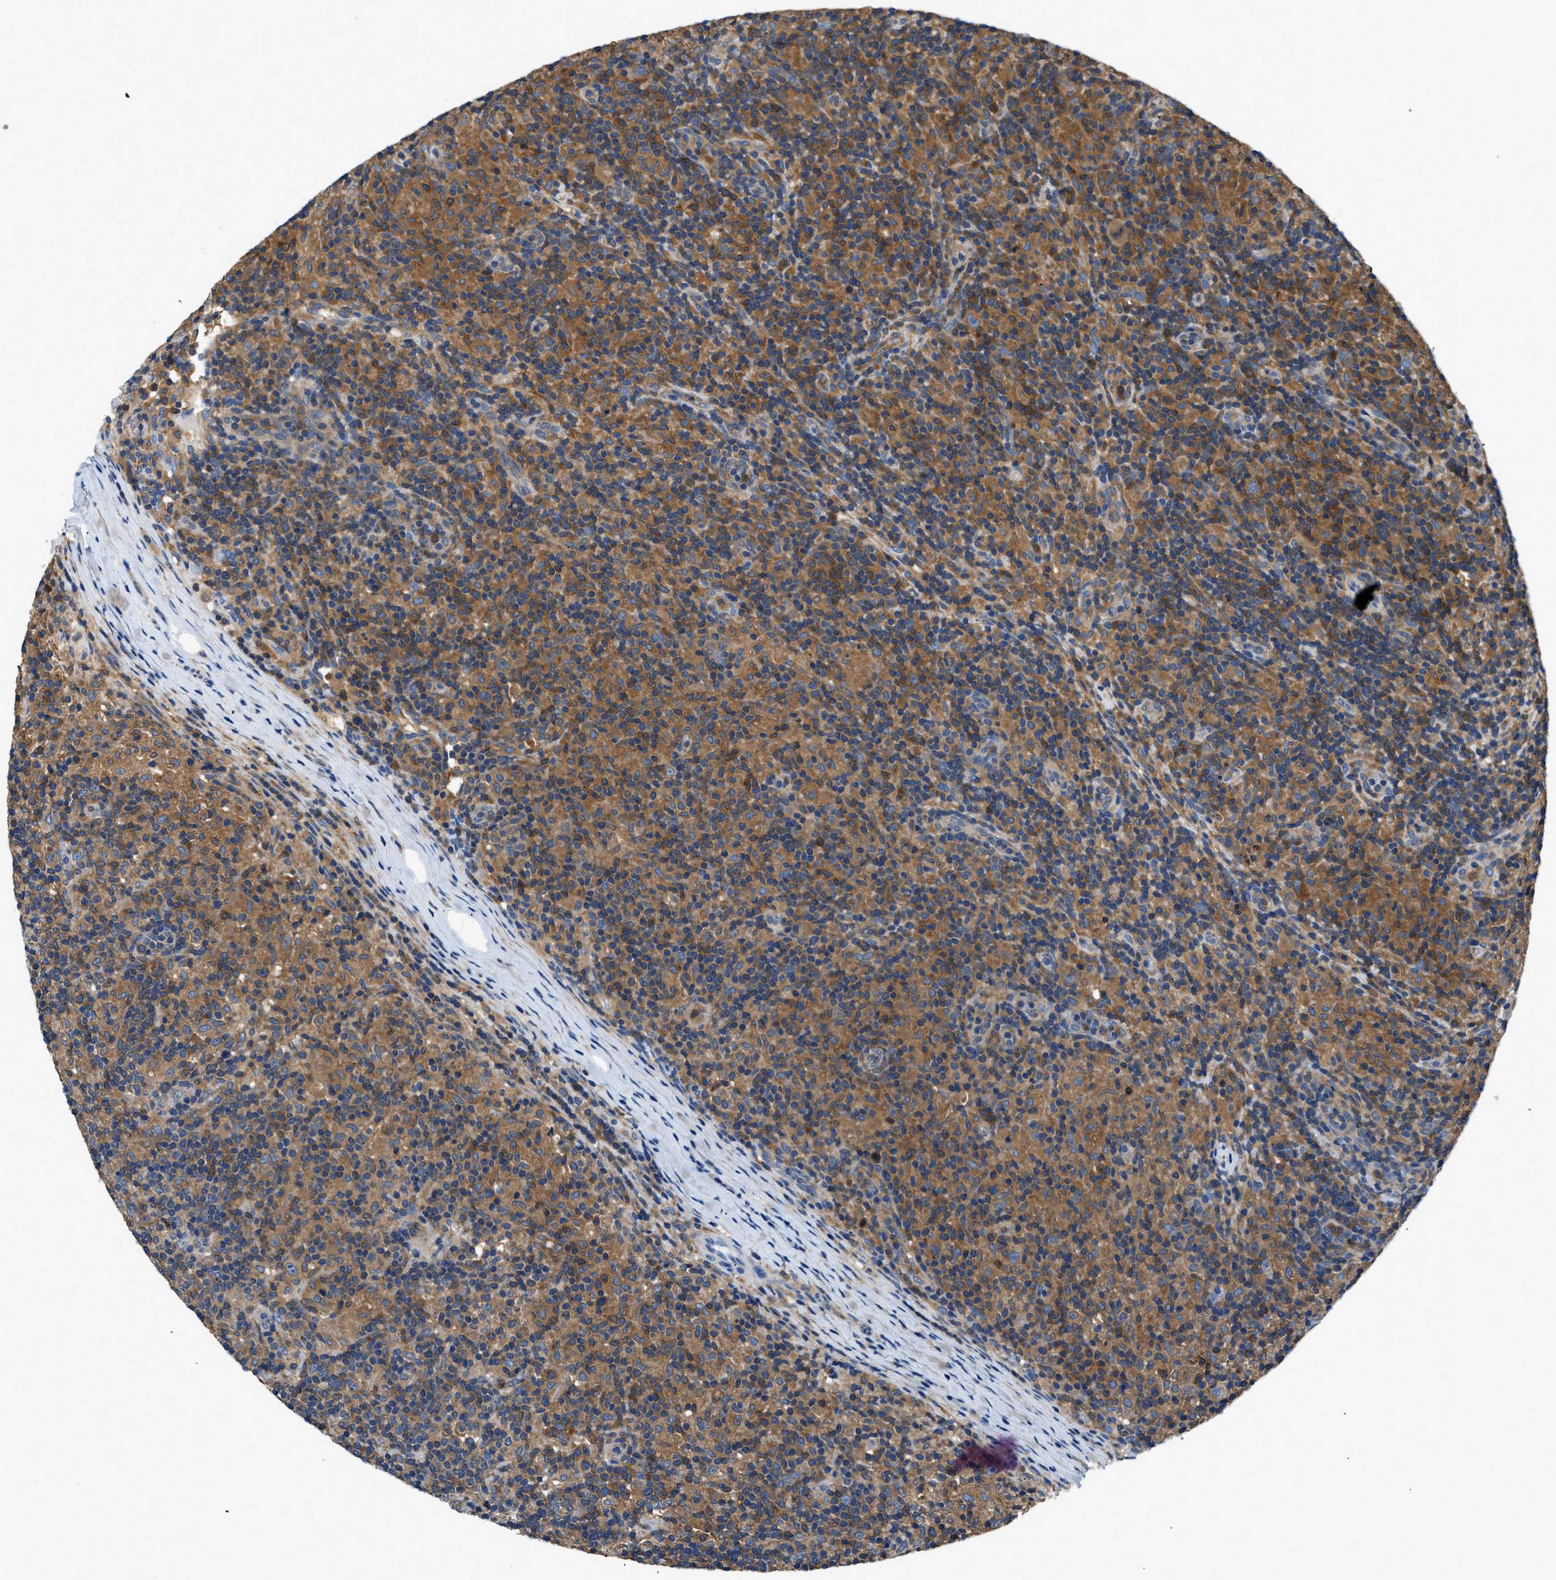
{"staining": {"intensity": "moderate", "quantity": "25%-75%", "location": "cytoplasmic/membranous"}, "tissue": "lymphoma", "cell_type": "Tumor cells", "image_type": "cancer", "snomed": [{"axis": "morphology", "description": "Hodgkin's disease, NOS"}, {"axis": "topography", "description": "Lymph node"}], "caption": "Lymphoma was stained to show a protein in brown. There is medium levels of moderate cytoplasmic/membranous staining in approximately 25%-75% of tumor cells.", "gene": "PKM", "patient": {"sex": "male", "age": 70}}